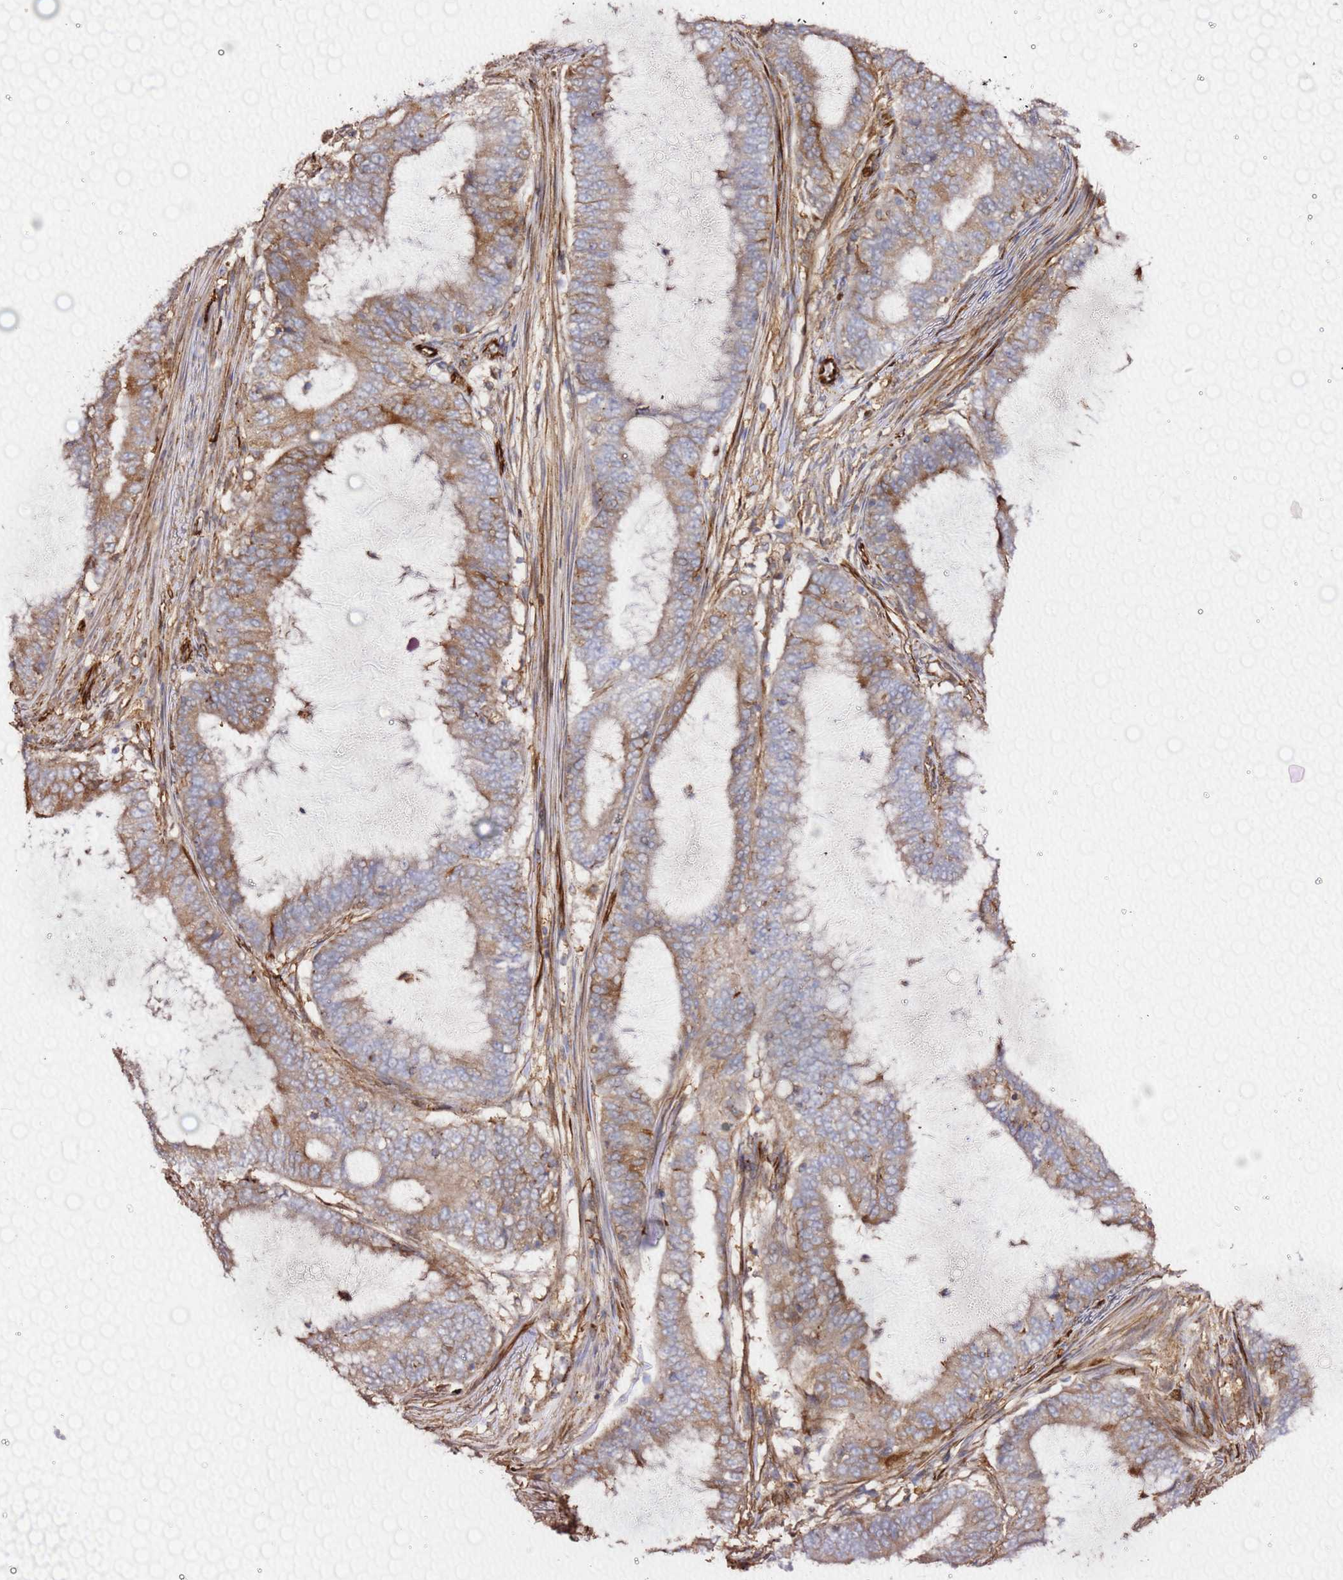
{"staining": {"intensity": "moderate", "quantity": "25%-75%", "location": "cytoplasmic/membranous"}, "tissue": "endometrial cancer", "cell_type": "Tumor cells", "image_type": "cancer", "snomed": [{"axis": "morphology", "description": "Adenocarcinoma, NOS"}, {"axis": "topography", "description": "Endometrium"}], "caption": "Protein staining of endometrial cancer (adenocarcinoma) tissue shows moderate cytoplasmic/membranous expression in about 25%-75% of tumor cells.", "gene": "MRGPRE", "patient": {"sex": "female", "age": 51}}